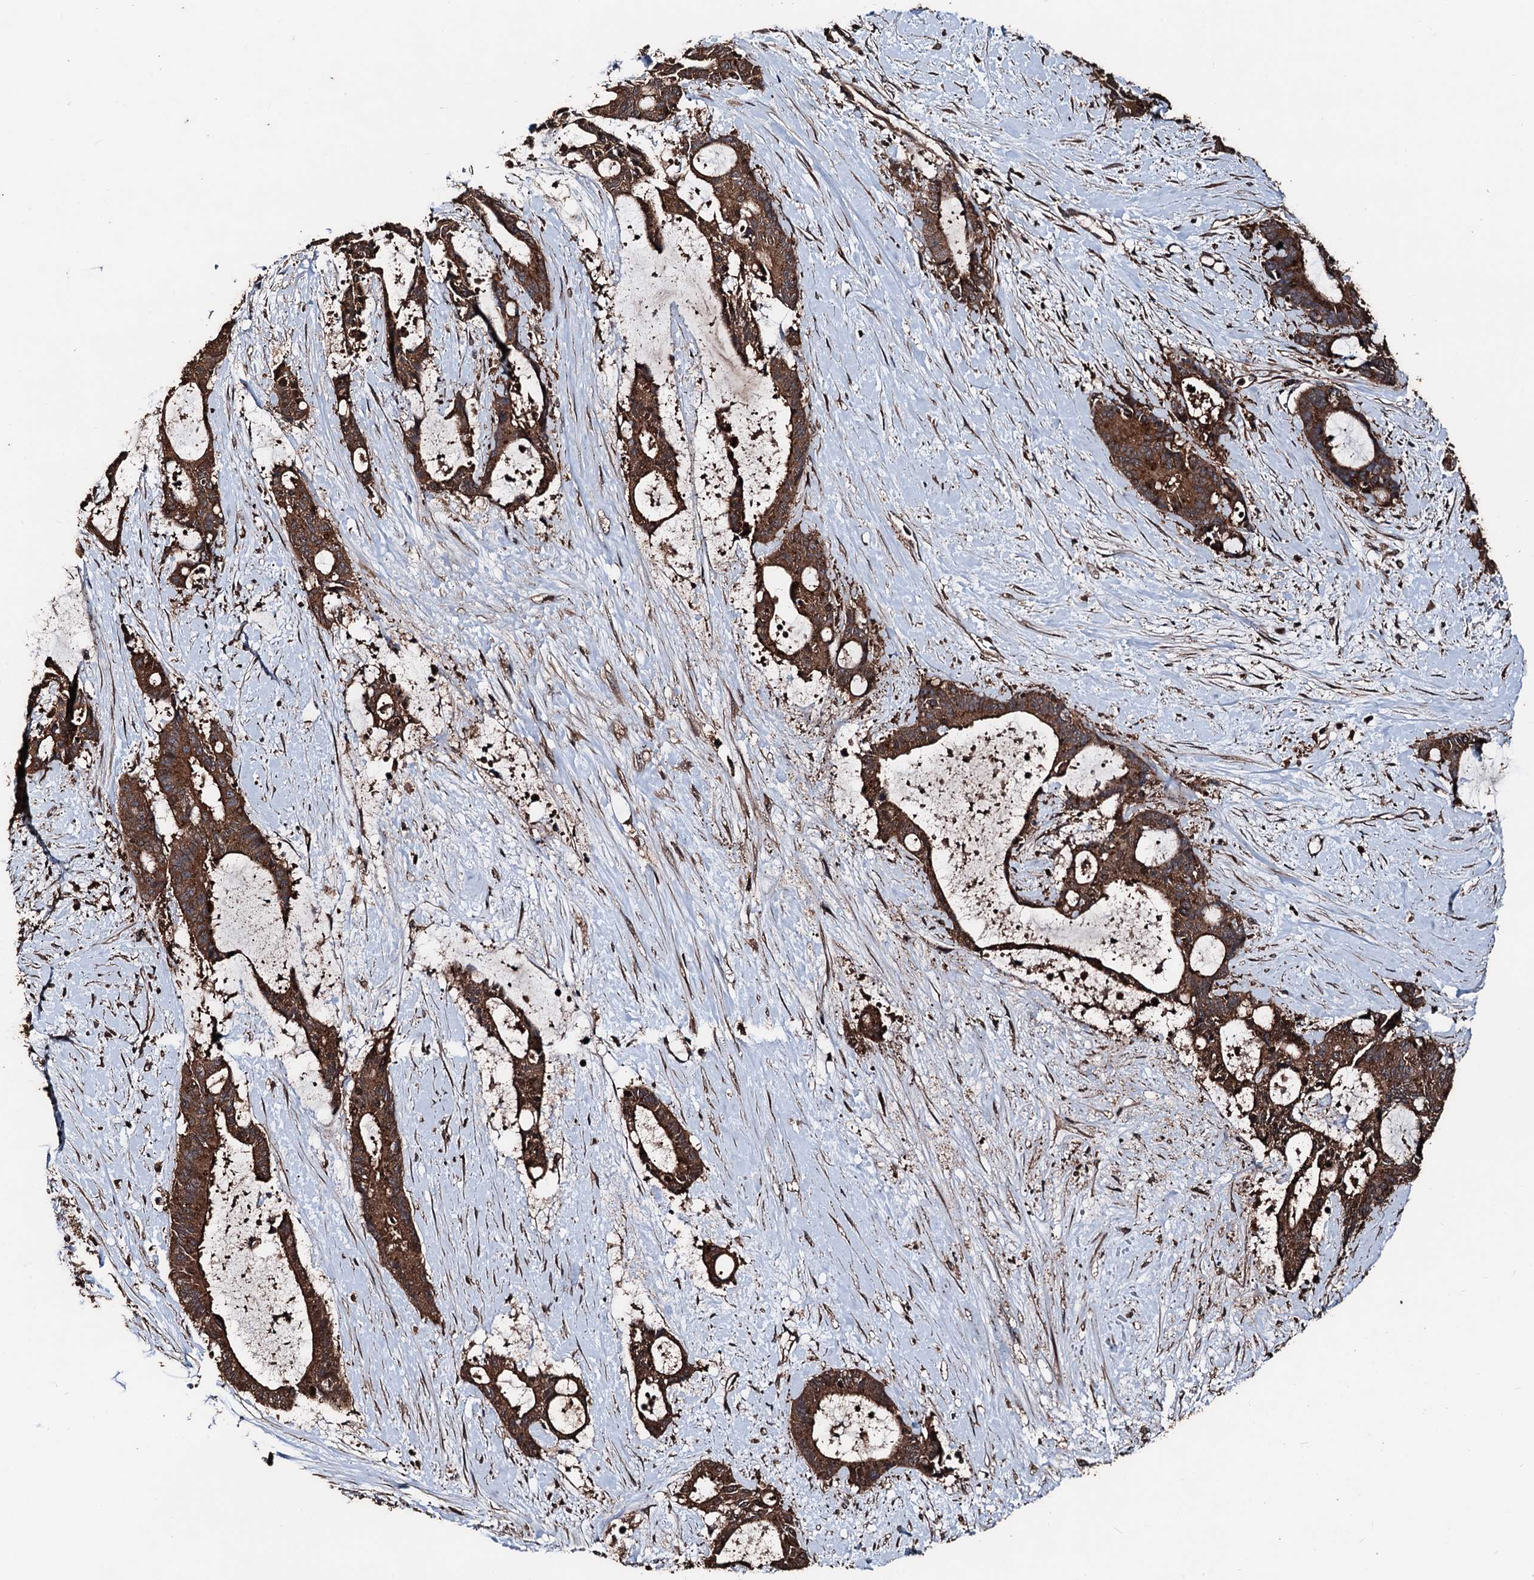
{"staining": {"intensity": "strong", "quantity": ">75%", "location": "cytoplasmic/membranous"}, "tissue": "liver cancer", "cell_type": "Tumor cells", "image_type": "cancer", "snomed": [{"axis": "morphology", "description": "Normal tissue, NOS"}, {"axis": "morphology", "description": "Cholangiocarcinoma"}, {"axis": "topography", "description": "Liver"}, {"axis": "topography", "description": "Peripheral nerve tissue"}], "caption": "IHC image of neoplastic tissue: cholangiocarcinoma (liver) stained using immunohistochemistry reveals high levels of strong protein expression localized specifically in the cytoplasmic/membranous of tumor cells, appearing as a cytoplasmic/membranous brown color.", "gene": "KIF18A", "patient": {"sex": "female", "age": 73}}